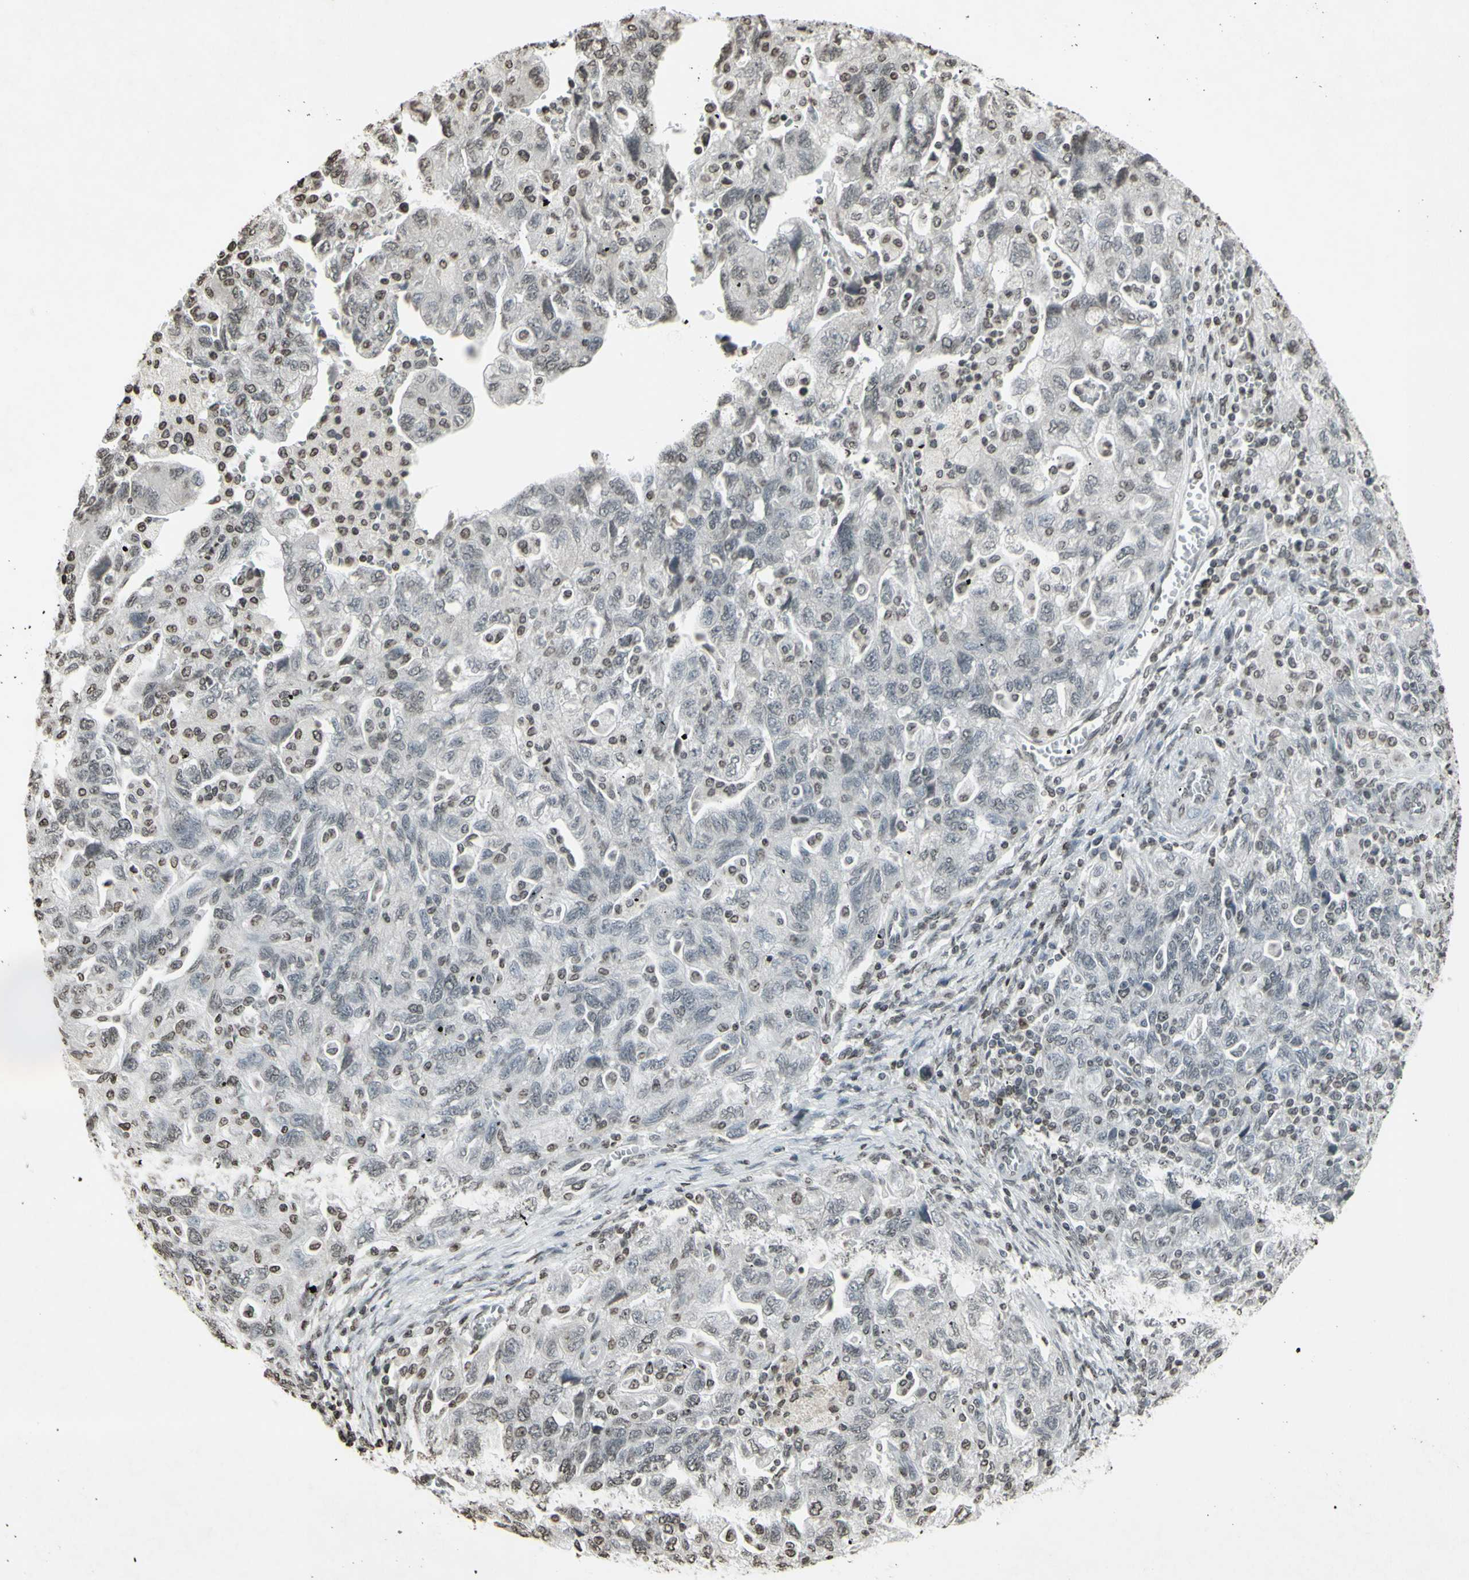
{"staining": {"intensity": "negative", "quantity": "none", "location": "none"}, "tissue": "ovarian cancer", "cell_type": "Tumor cells", "image_type": "cancer", "snomed": [{"axis": "morphology", "description": "Carcinoma, NOS"}, {"axis": "morphology", "description": "Cystadenocarcinoma, serous, NOS"}, {"axis": "topography", "description": "Ovary"}], "caption": "Human ovarian cancer (carcinoma) stained for a protein using IHC demonstrates no expression in tumor cells.", "gene": "CD79B", "patient": {"sex": "female", "age": 69}}